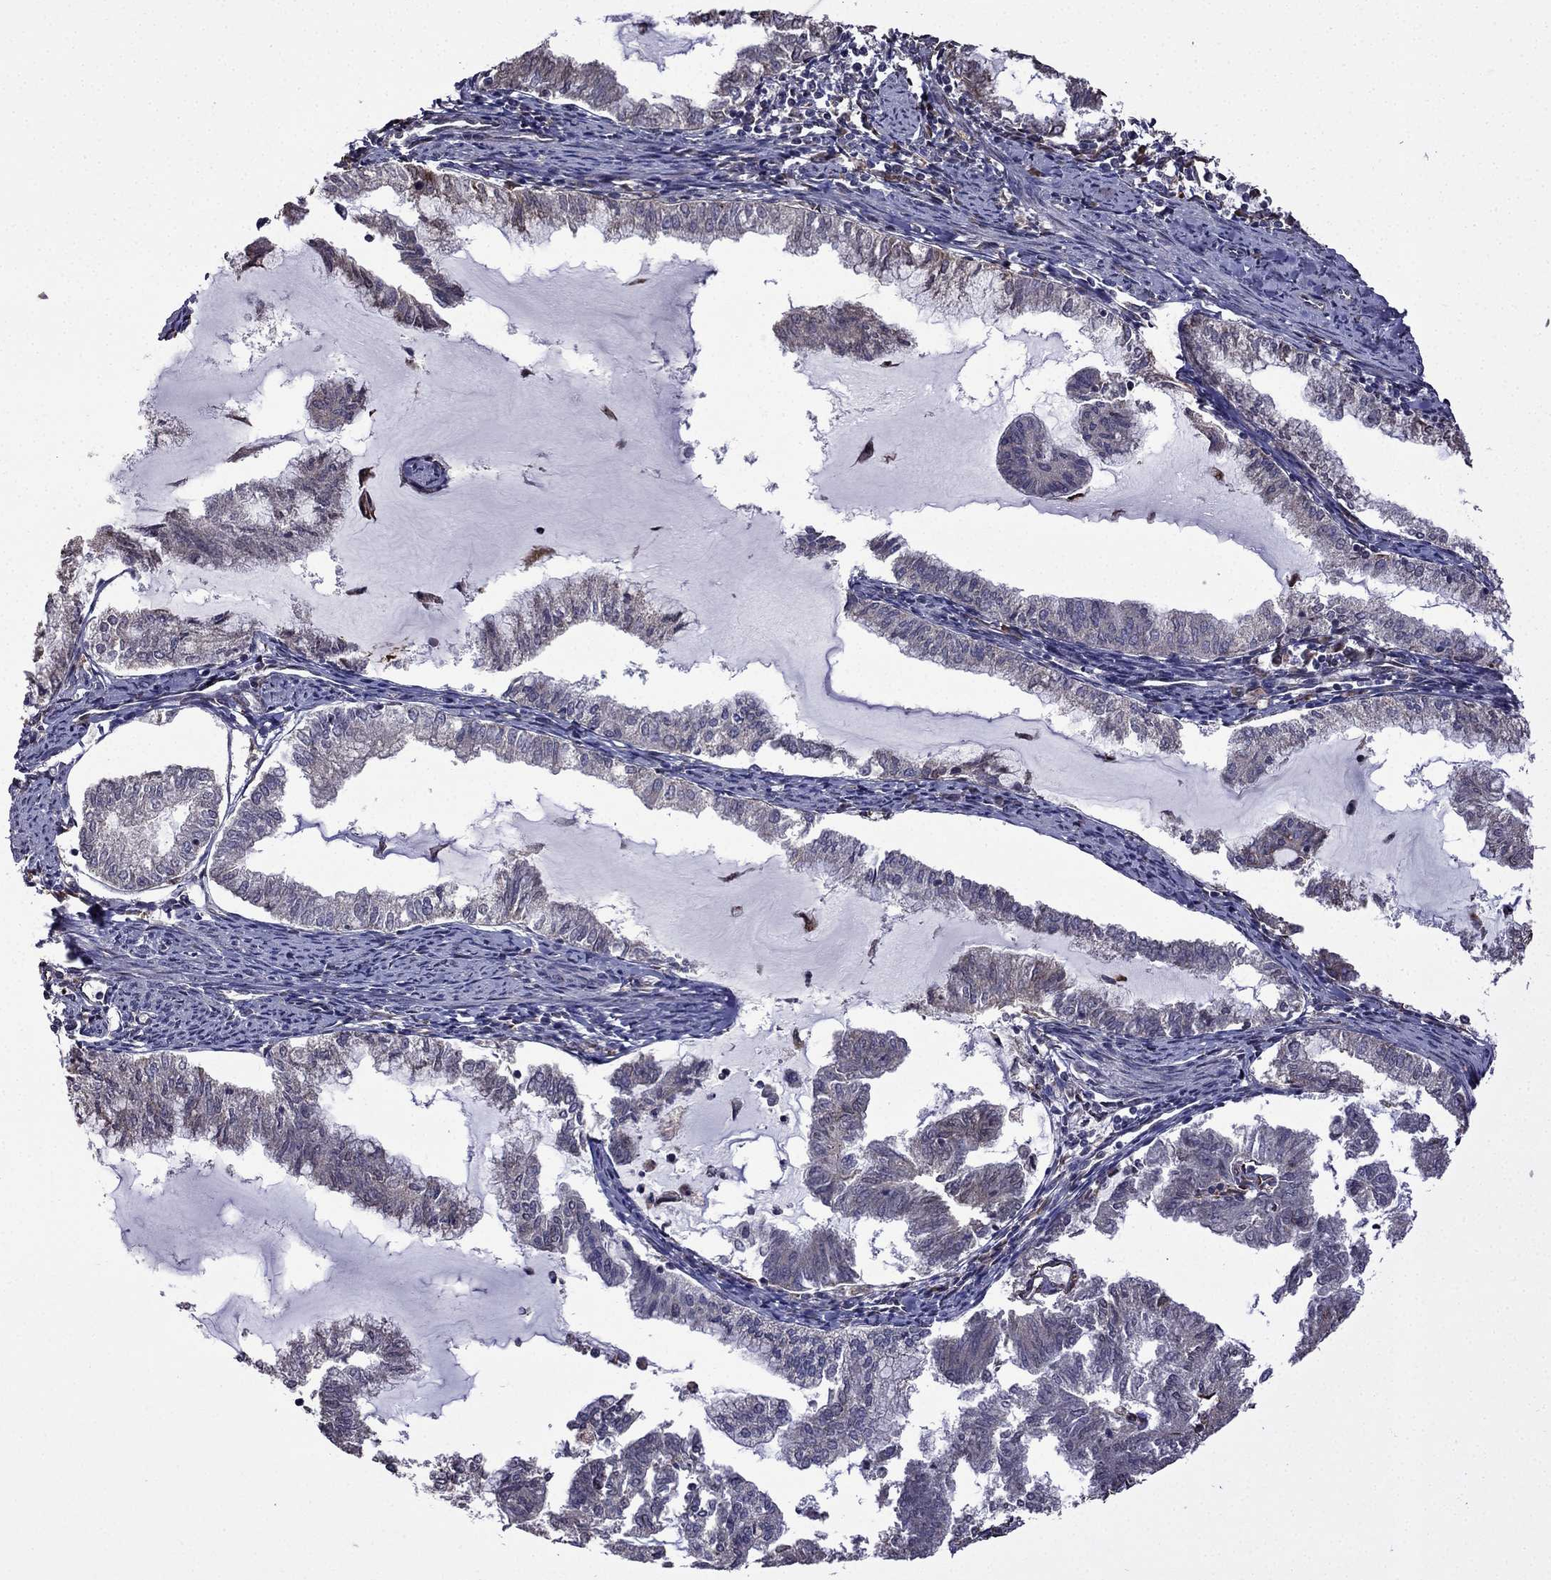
{"staining": {"intensity": "weak", "quantity": "<25%", "location": "cytoplasmic/membranous"}, "tissue": "endometrial cancer", "cell_type": "Tumor cells", "image_type": "cancer", "snomed": [{"axis": "morphology", "description": "Adenocarcinoma, NOS"}, {"axis": "topography", "description": "Endometrium"}], "caption": "High magnification brightfield microscopy of adenocarcinoma (endometrial) stained with DAB (brown) and counterstained with hematoxylin (blue): tumor cells show no significant positivity.", "gene": "IKBIP", "patient": {"sex": "female", "age": 79}}